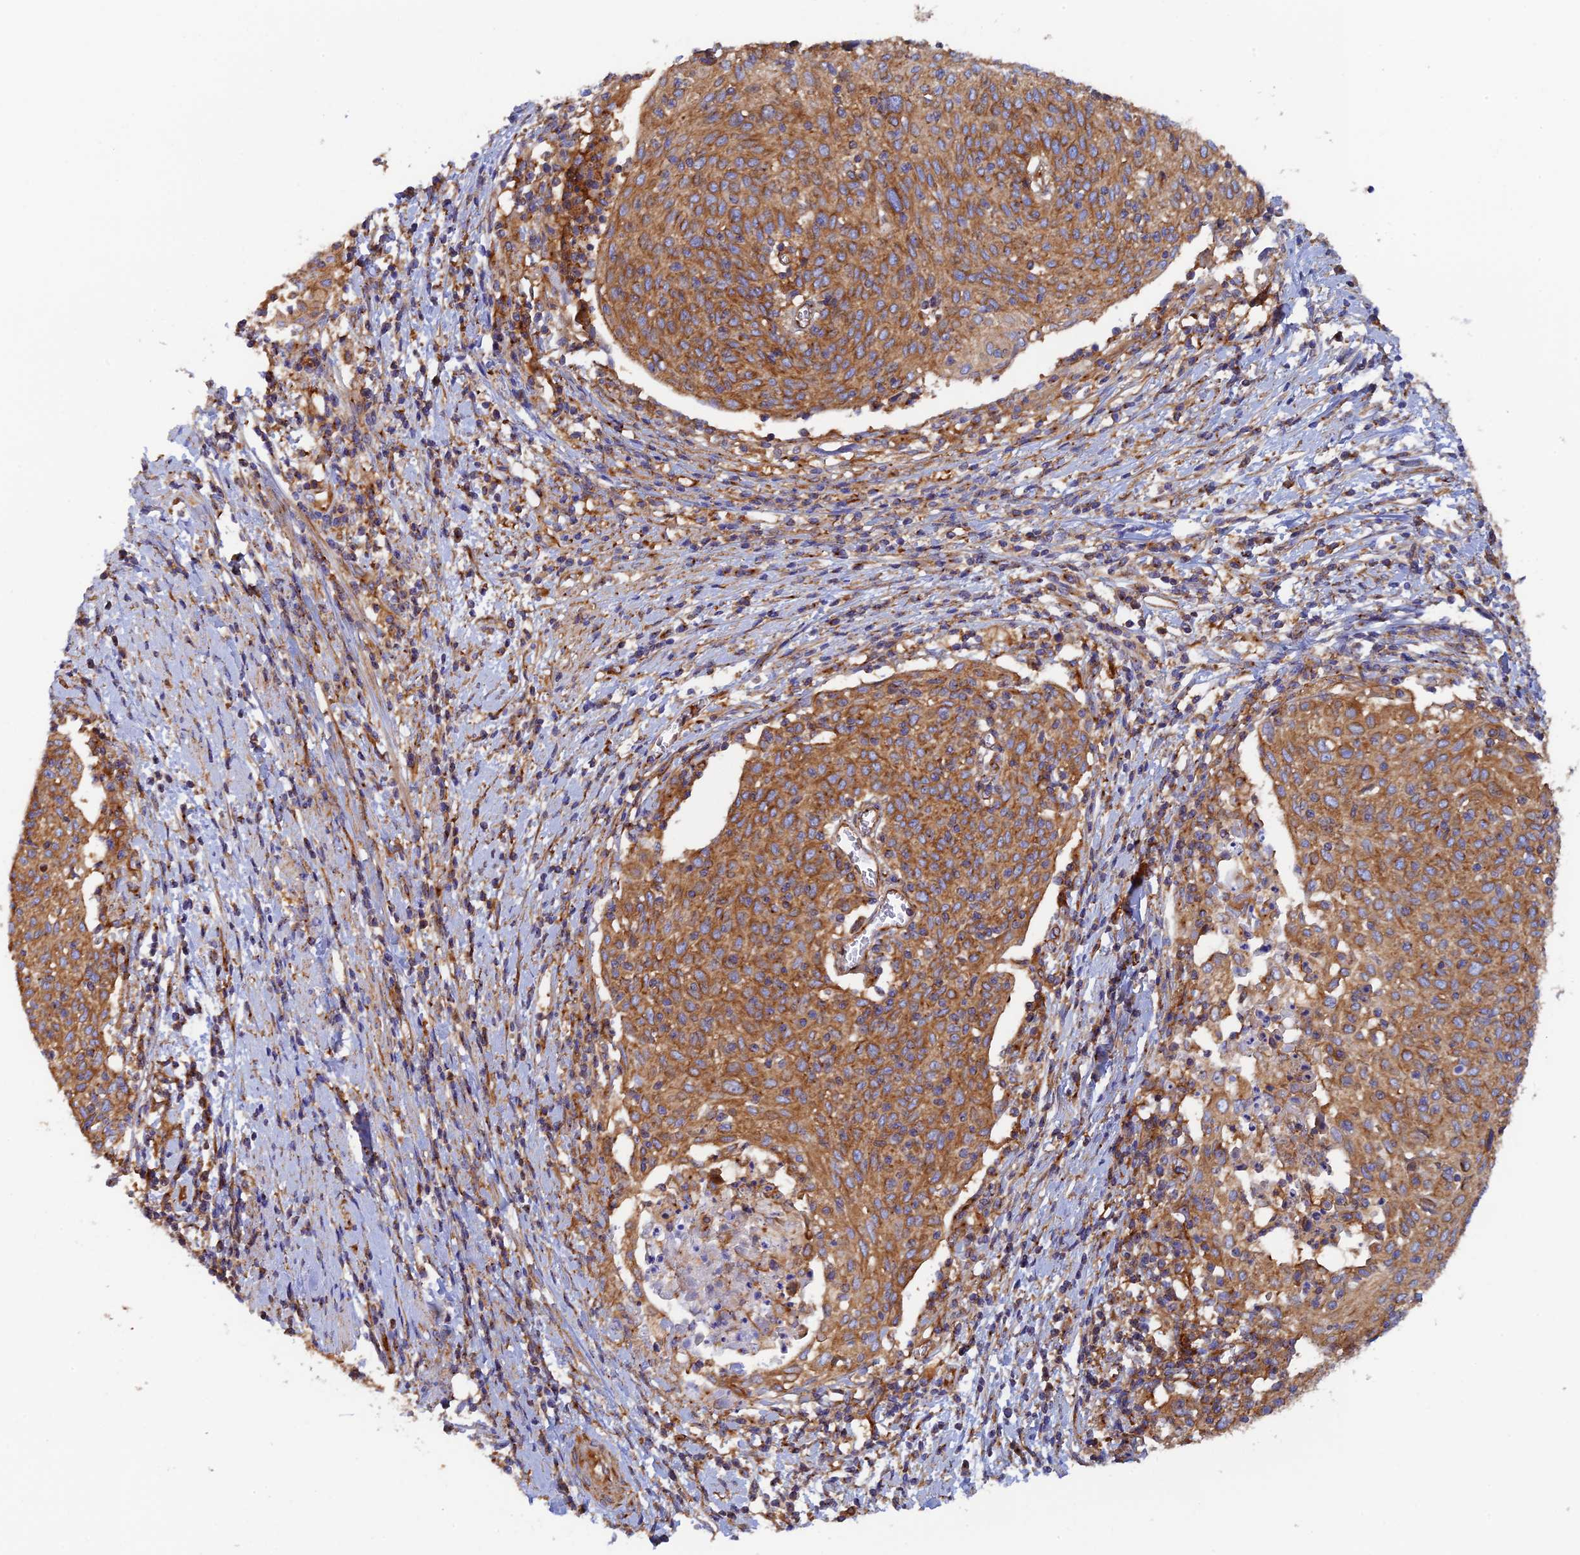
{"staining": {"intensity": "moderate", "quantity": ">75%", "location": "cytoplasmic/membranous"}, "tissue": "cervical cancer", "cell_type": "Tumor cells", "image_type": "cancer", "snomed": [{"axis": "morphology", "description": "Squamous cell carcinoma, NOS"}, {"axis": "topography", "description": "Cervix"}], "caption": "Human squamous cell carcinoma (cervical) stained for a protein (brown) displays moderate cytoplasmic/membranous positive expression in about >75% of tumor cells.", "gene": "DCTN2", "patient": {"sex": "female", "age": 52}}